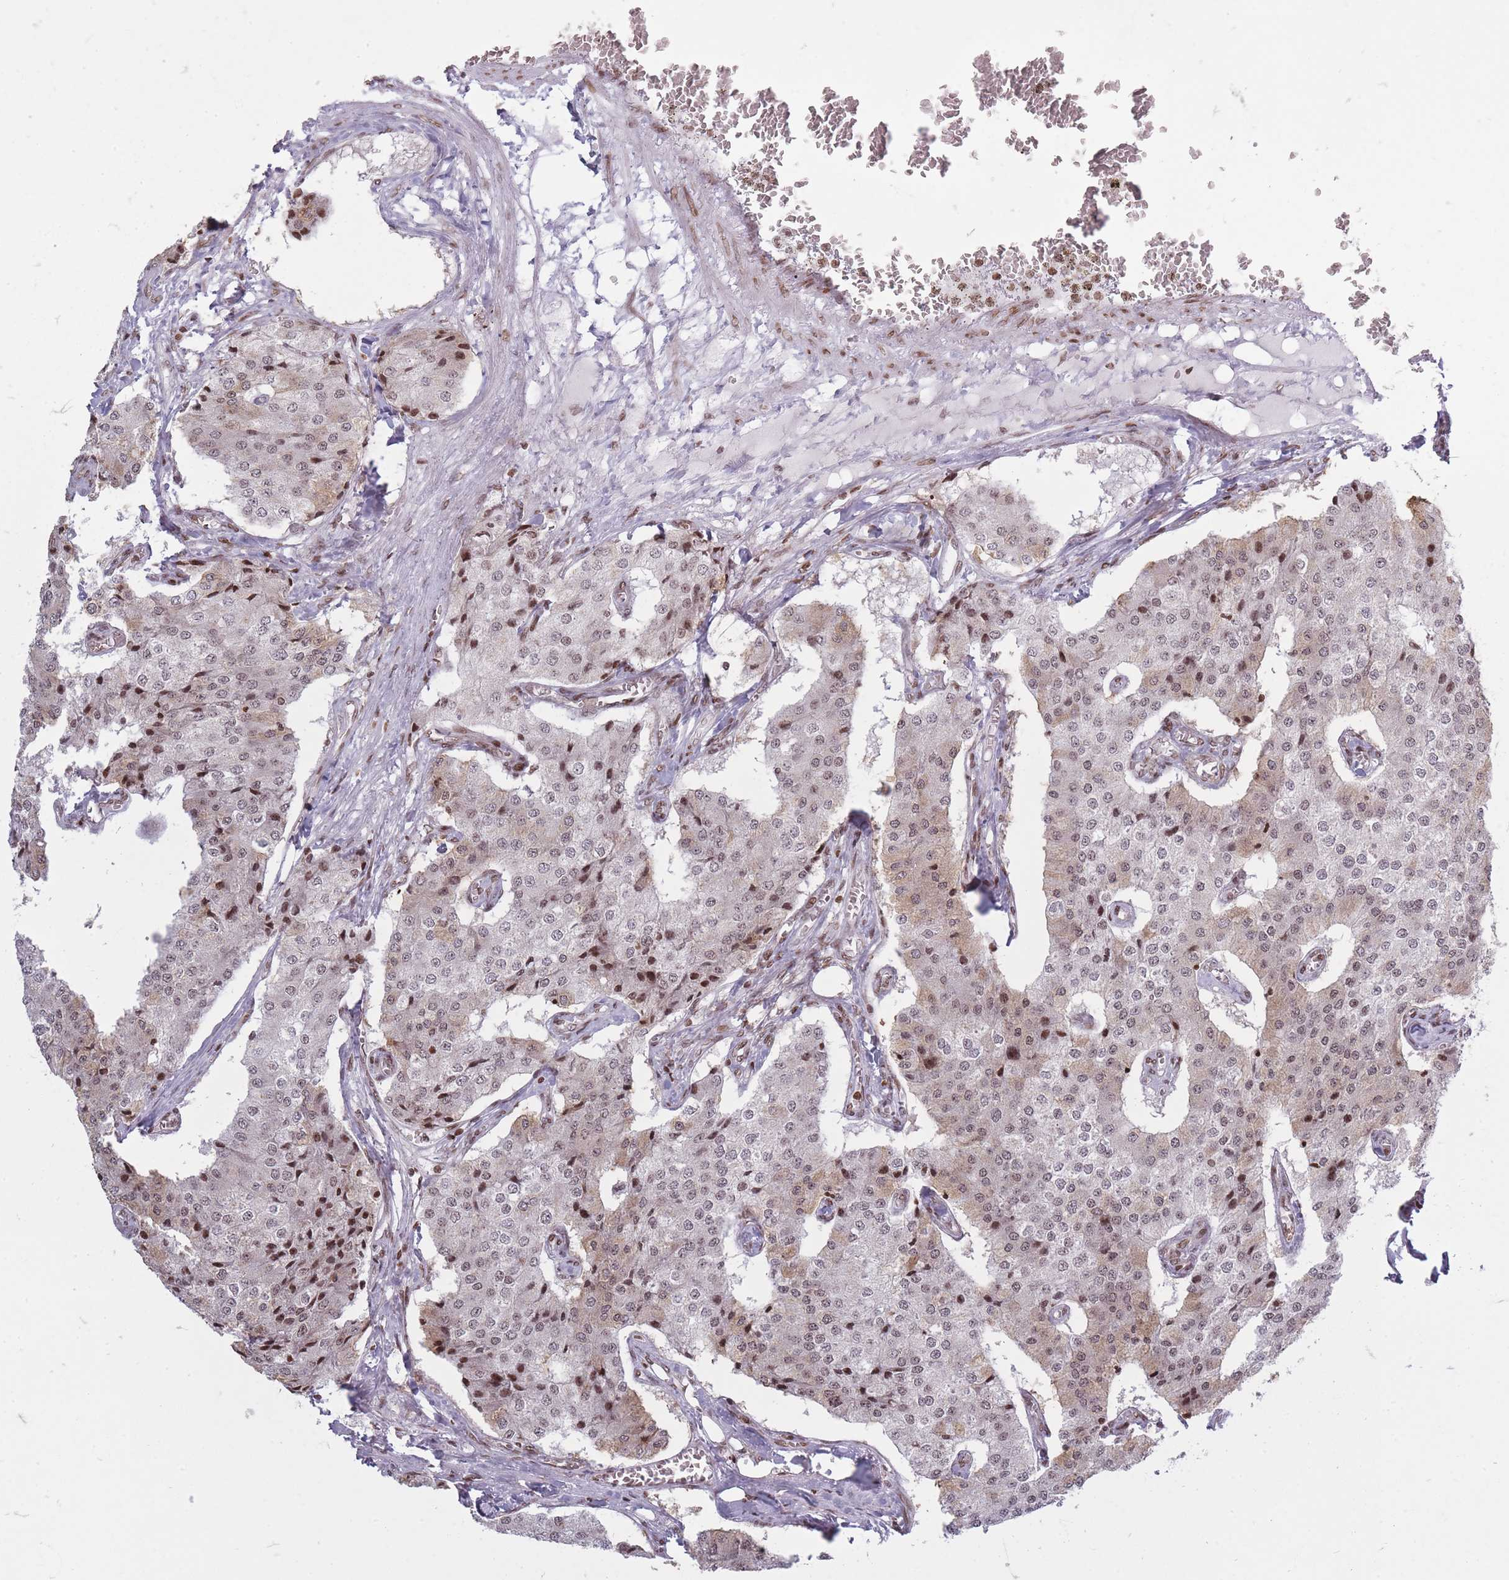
{"staining": {"intensity": "weak", "quantity": "<25%", "location": "cytoplasmic/membranous,nuclear"}, "tissue": "carcinoid", "cell_type": "Tumor cells", "image_type": "cancer", "snomed": [{"axis": "morphology", "description": "Carcinoid, malignant, NOS"}, {"axis": "topography", "description": "Colon"}], "caption": "Immunohistochemistry of malignant carcinoid reveals no staining in tumor cells.", "gene": "TMC6", "patient": {"sex": "female", "age": 52}}